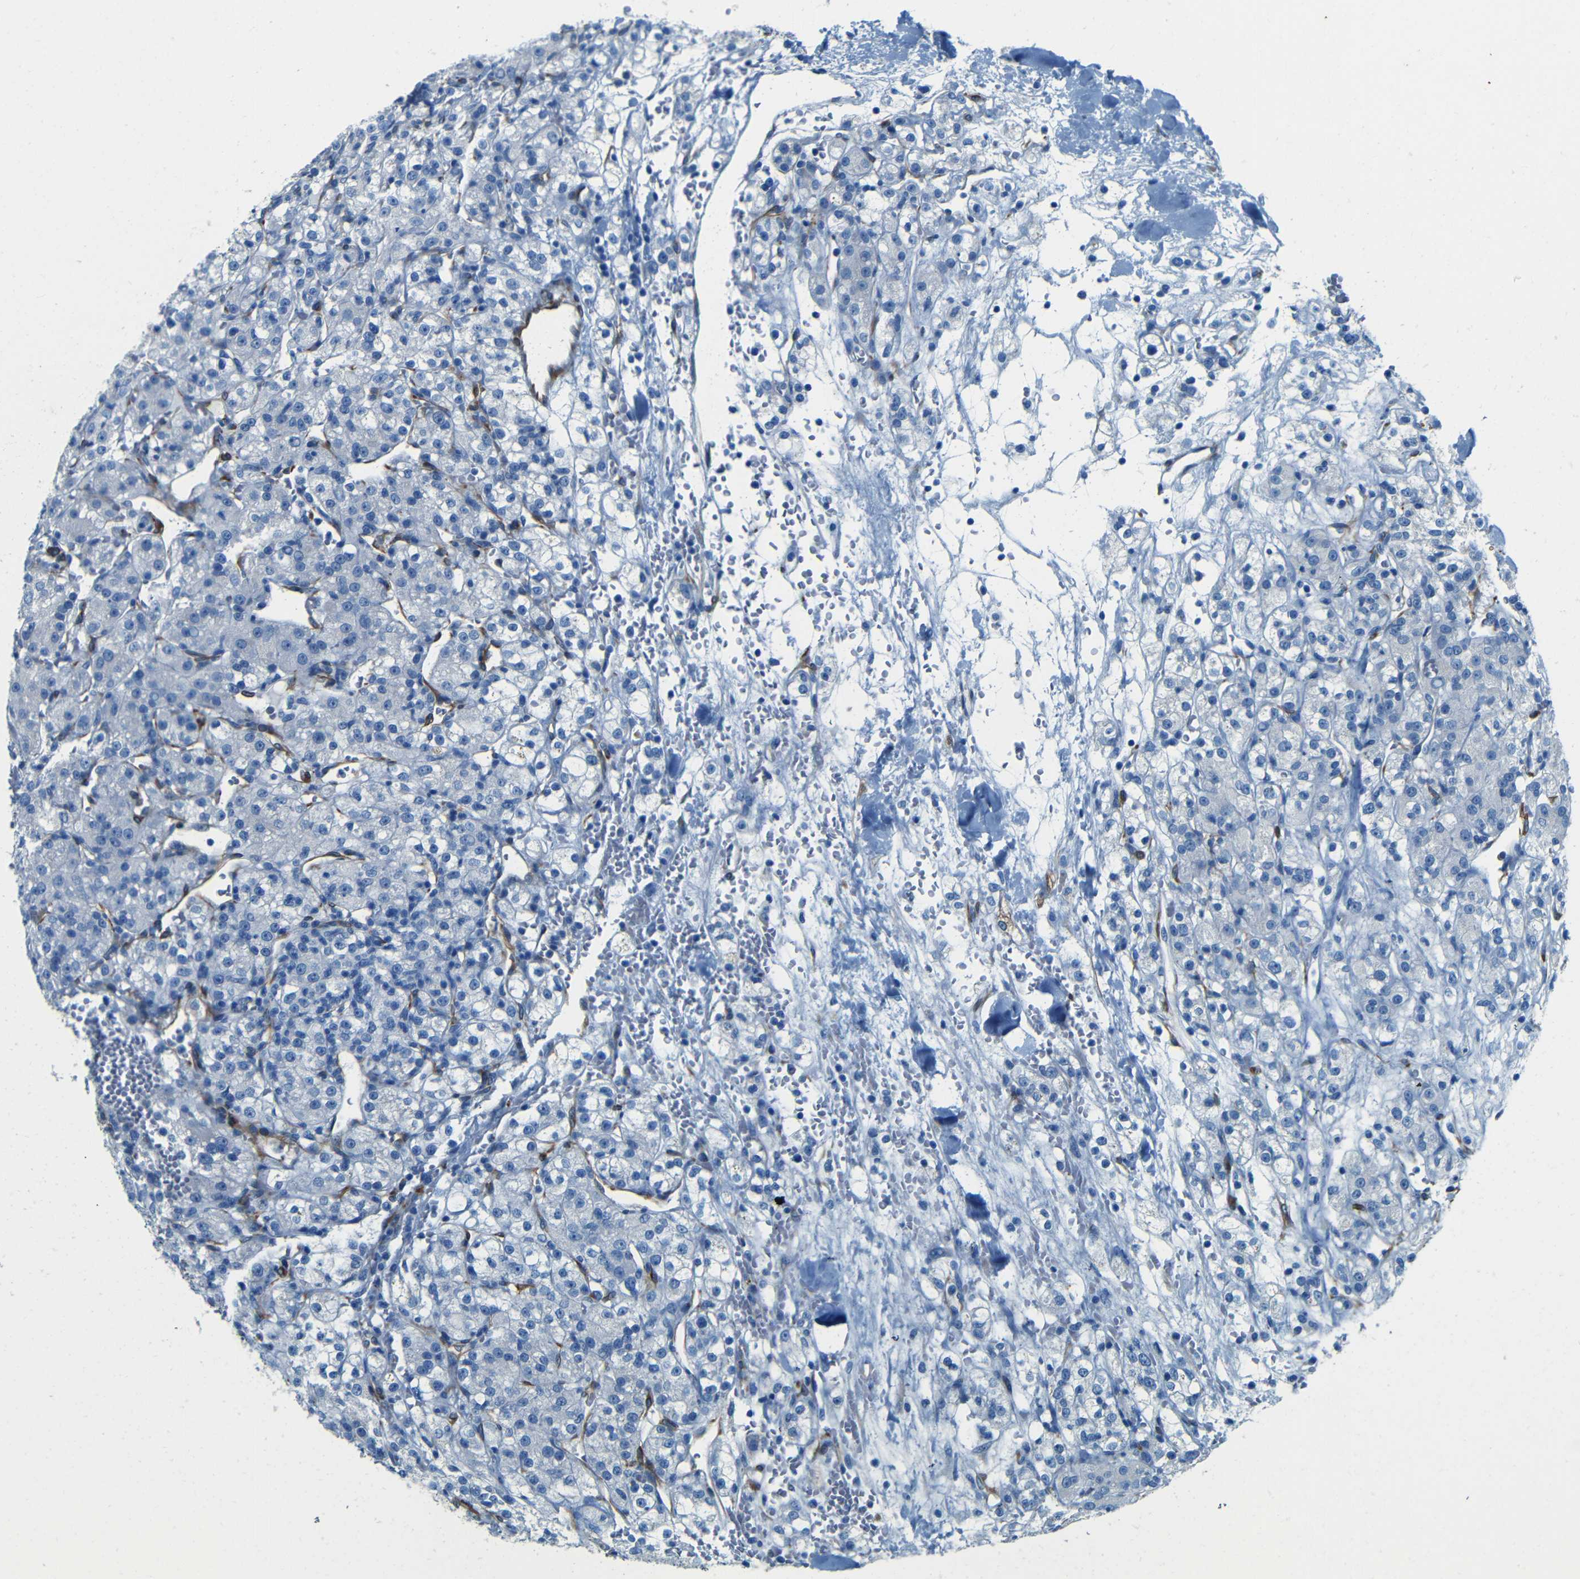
{"staining": {"intensity": "negative", "quantity": "none", "location": "none"}, "tissue": "renal cancer", "cell_type": "Tumor cells", "image_type": "cancer", "snomed": [{"axis": "morphology", "description": "Normal tissue, NOS"}, {"axis": "morphology", "description": "Adenocarcinoma, NOS"}, {"axis": "topography", "description": "Kidney"}], "caption": "Tumor cells are negative for brown protein staining in renal cancer.", "gene": "MAP2", "patient": {"sex": "male", "age": 61}}